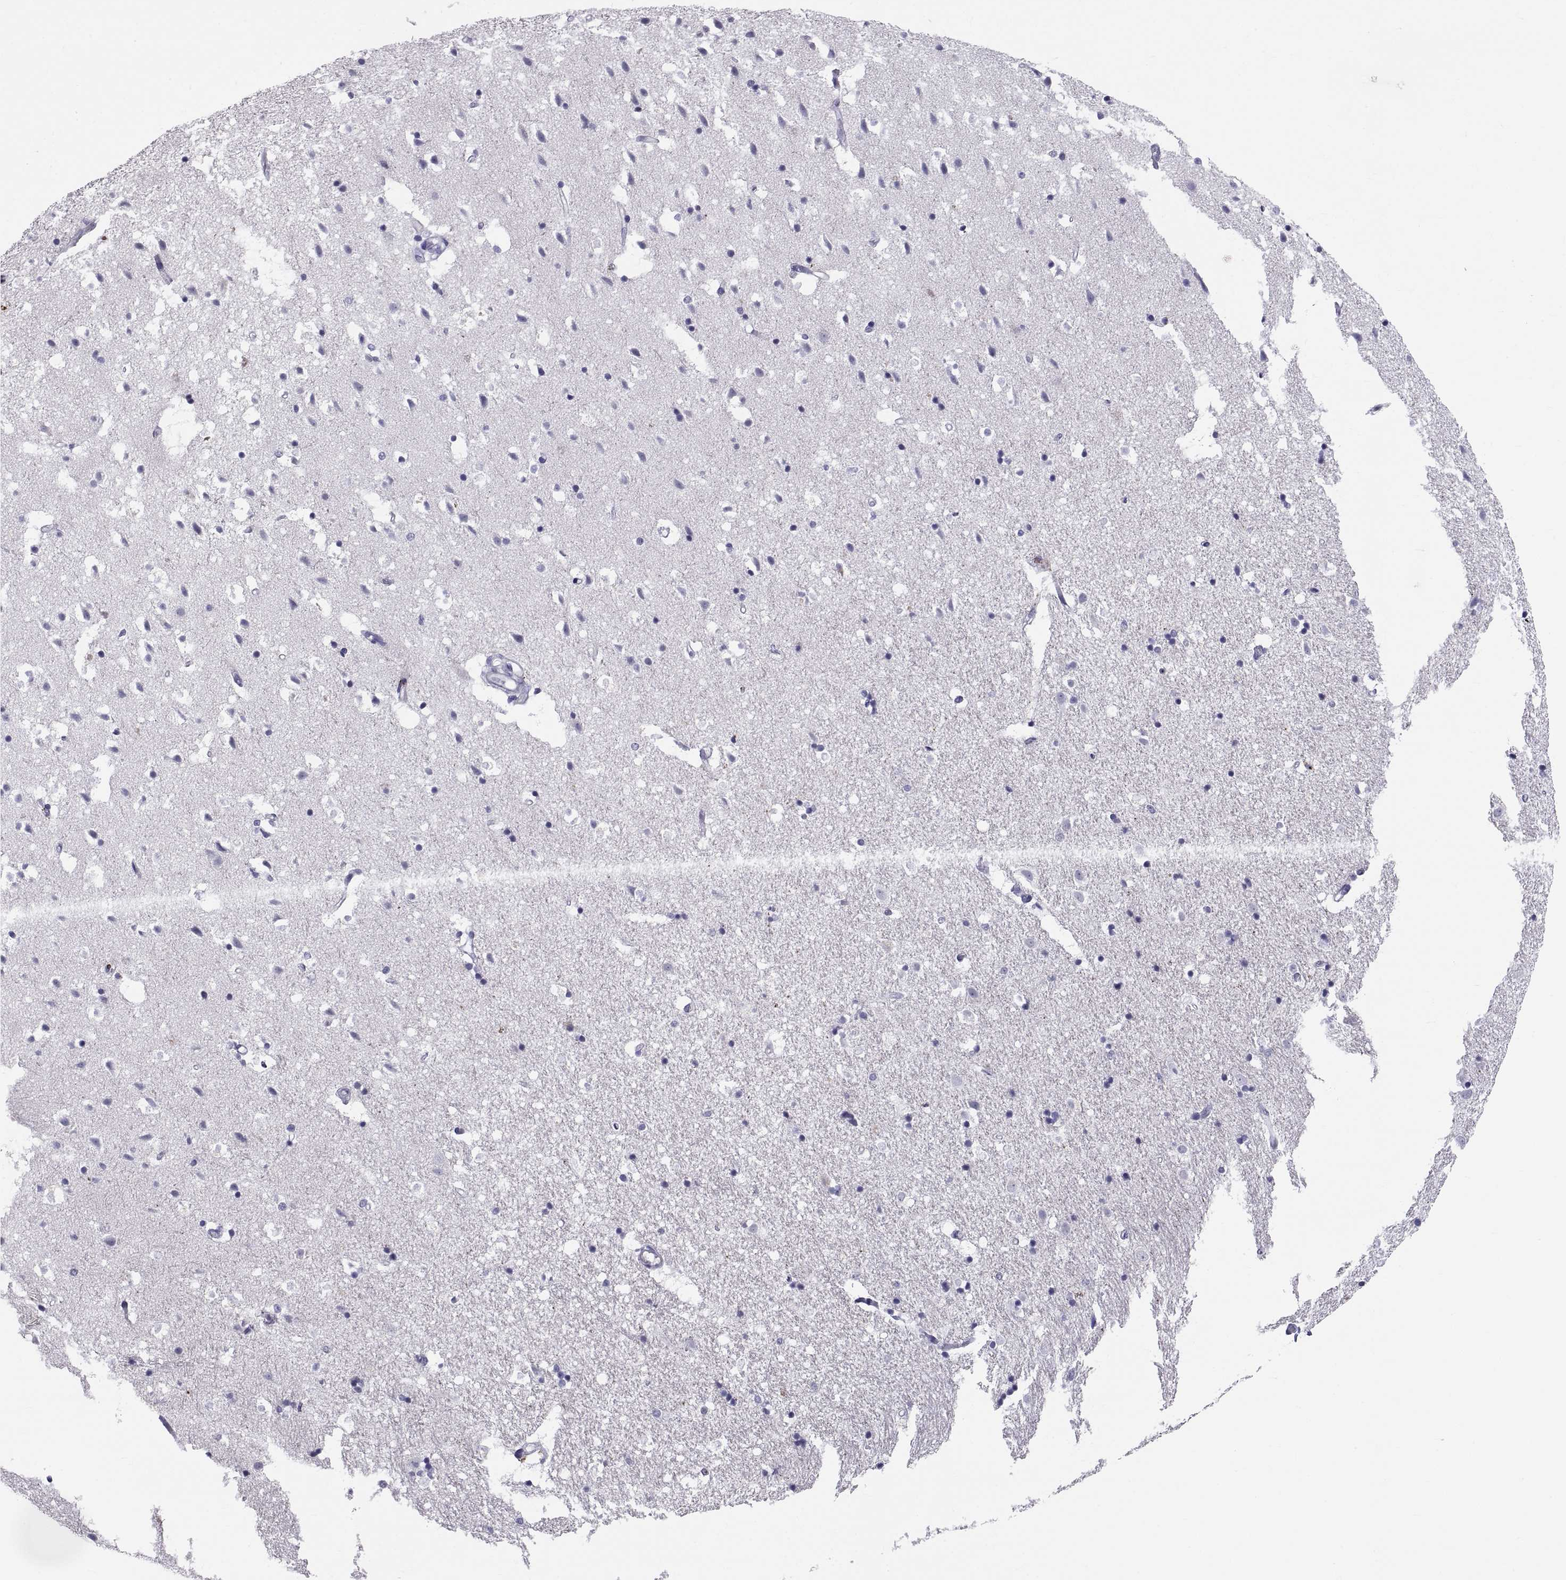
{"staining": {"intensity": "negative", "quantity": "none", "location": "none"}, "tissue": "hippocampus", "cell_type": "Glial cells", "image_type": "normal", "snomed": [{"axis": "morphology", "description": "Normal tissue, NOS"}, {"axis": "topography", "description": "Hippocampus"}], "caption": "Immunohistochemical staining of normal hippocampus shows no significant staining in glial cells.", "gene": "TEX13A", "patient": {"sex": "male", "age": 49}}